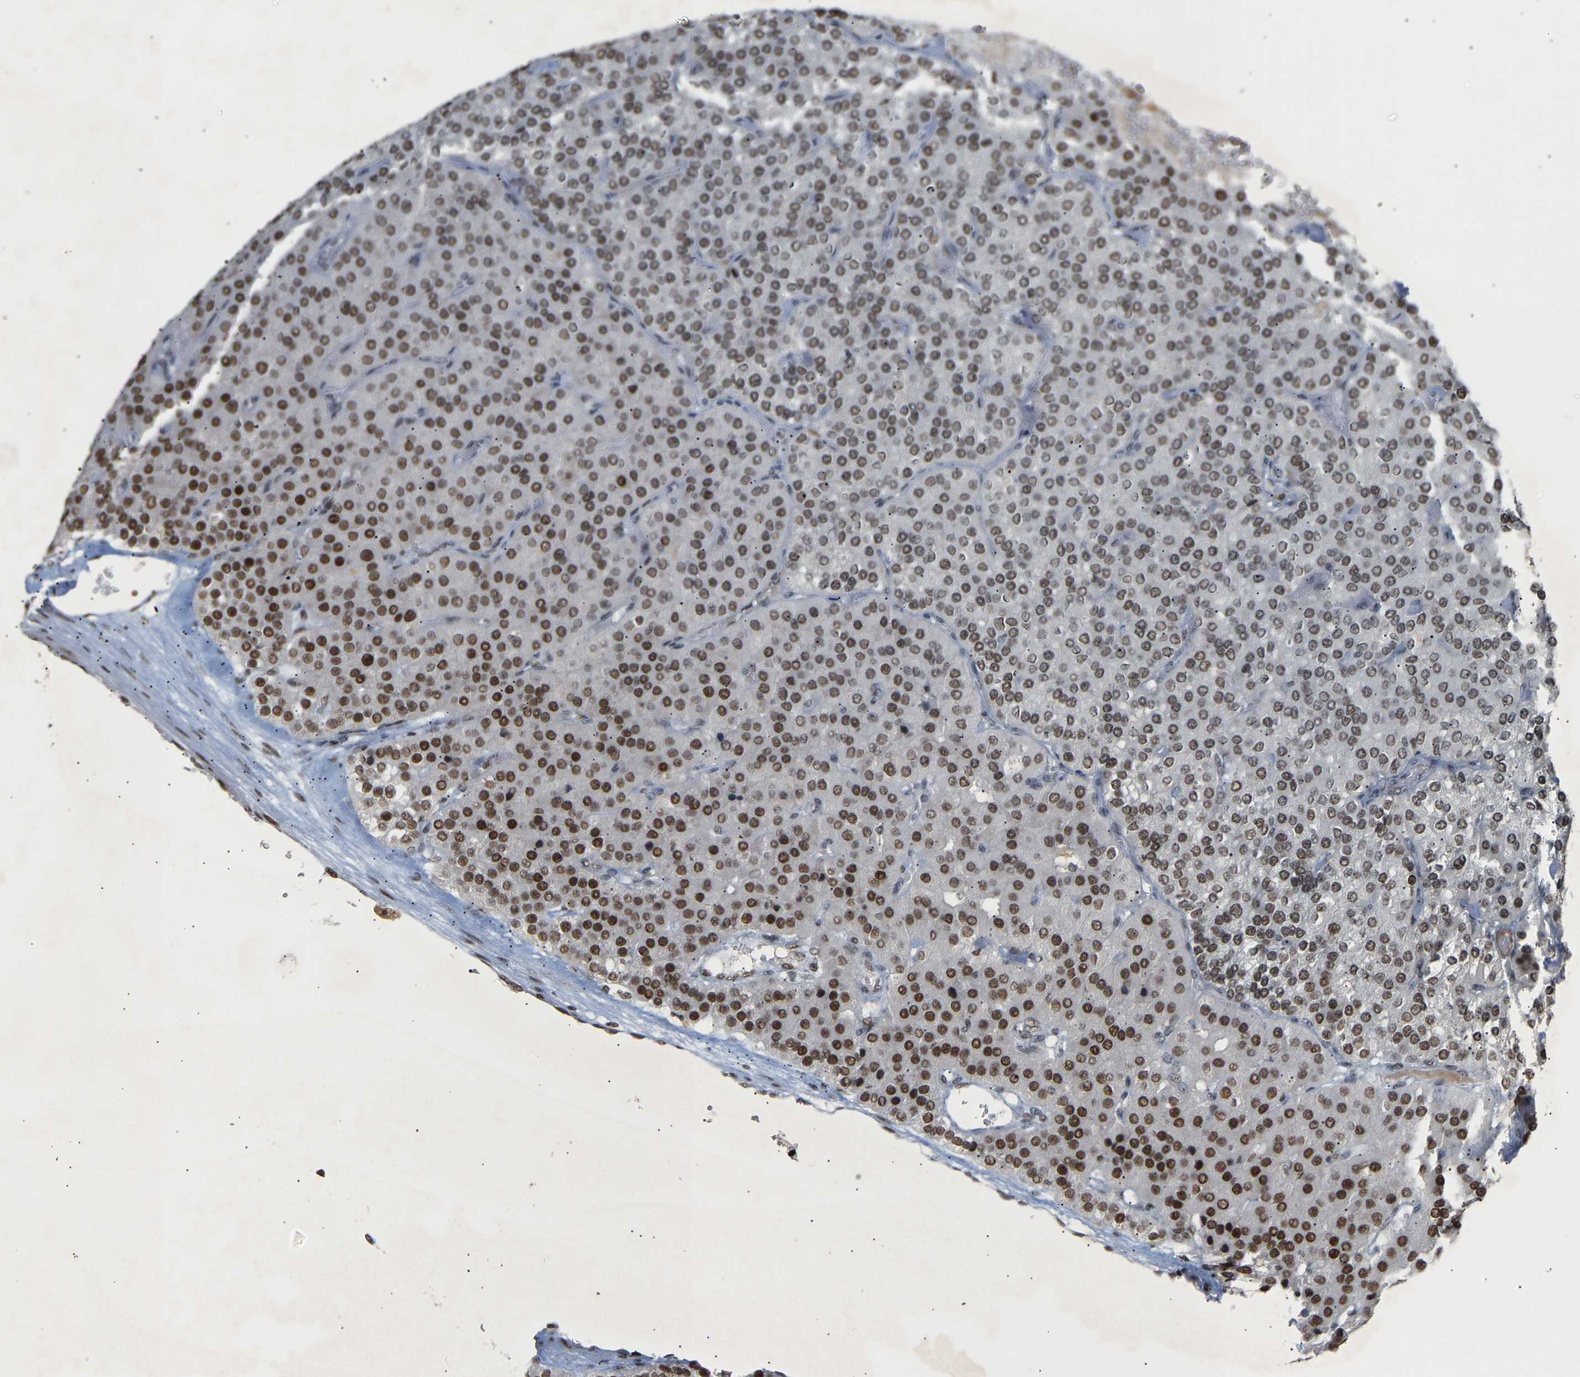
{"staining": {"intensity": "strong", "quantity": ">75%", "location": "nuclear"}, "tissue": "parathyroid gland", "cell_type": "Glandular cells", "image_type": "normal", "snomed": [{"axis": "morphology", "description": "Normal tissue, NOS"}, {"axis": "morphology", "description": "Adenoma, NOS"}, {"axis": "topography", "description": "Parathyroid gland"}], "caption": "Immunohistochemistry (IHC) micrograph of normal parathyroid gland stained for a protein (brown), which demonstrates high levels of strong nuclear expression in approximately >75% of glandular cells.", "gene": "NELFB", "patient": {"sex": "female", "age": 86}}